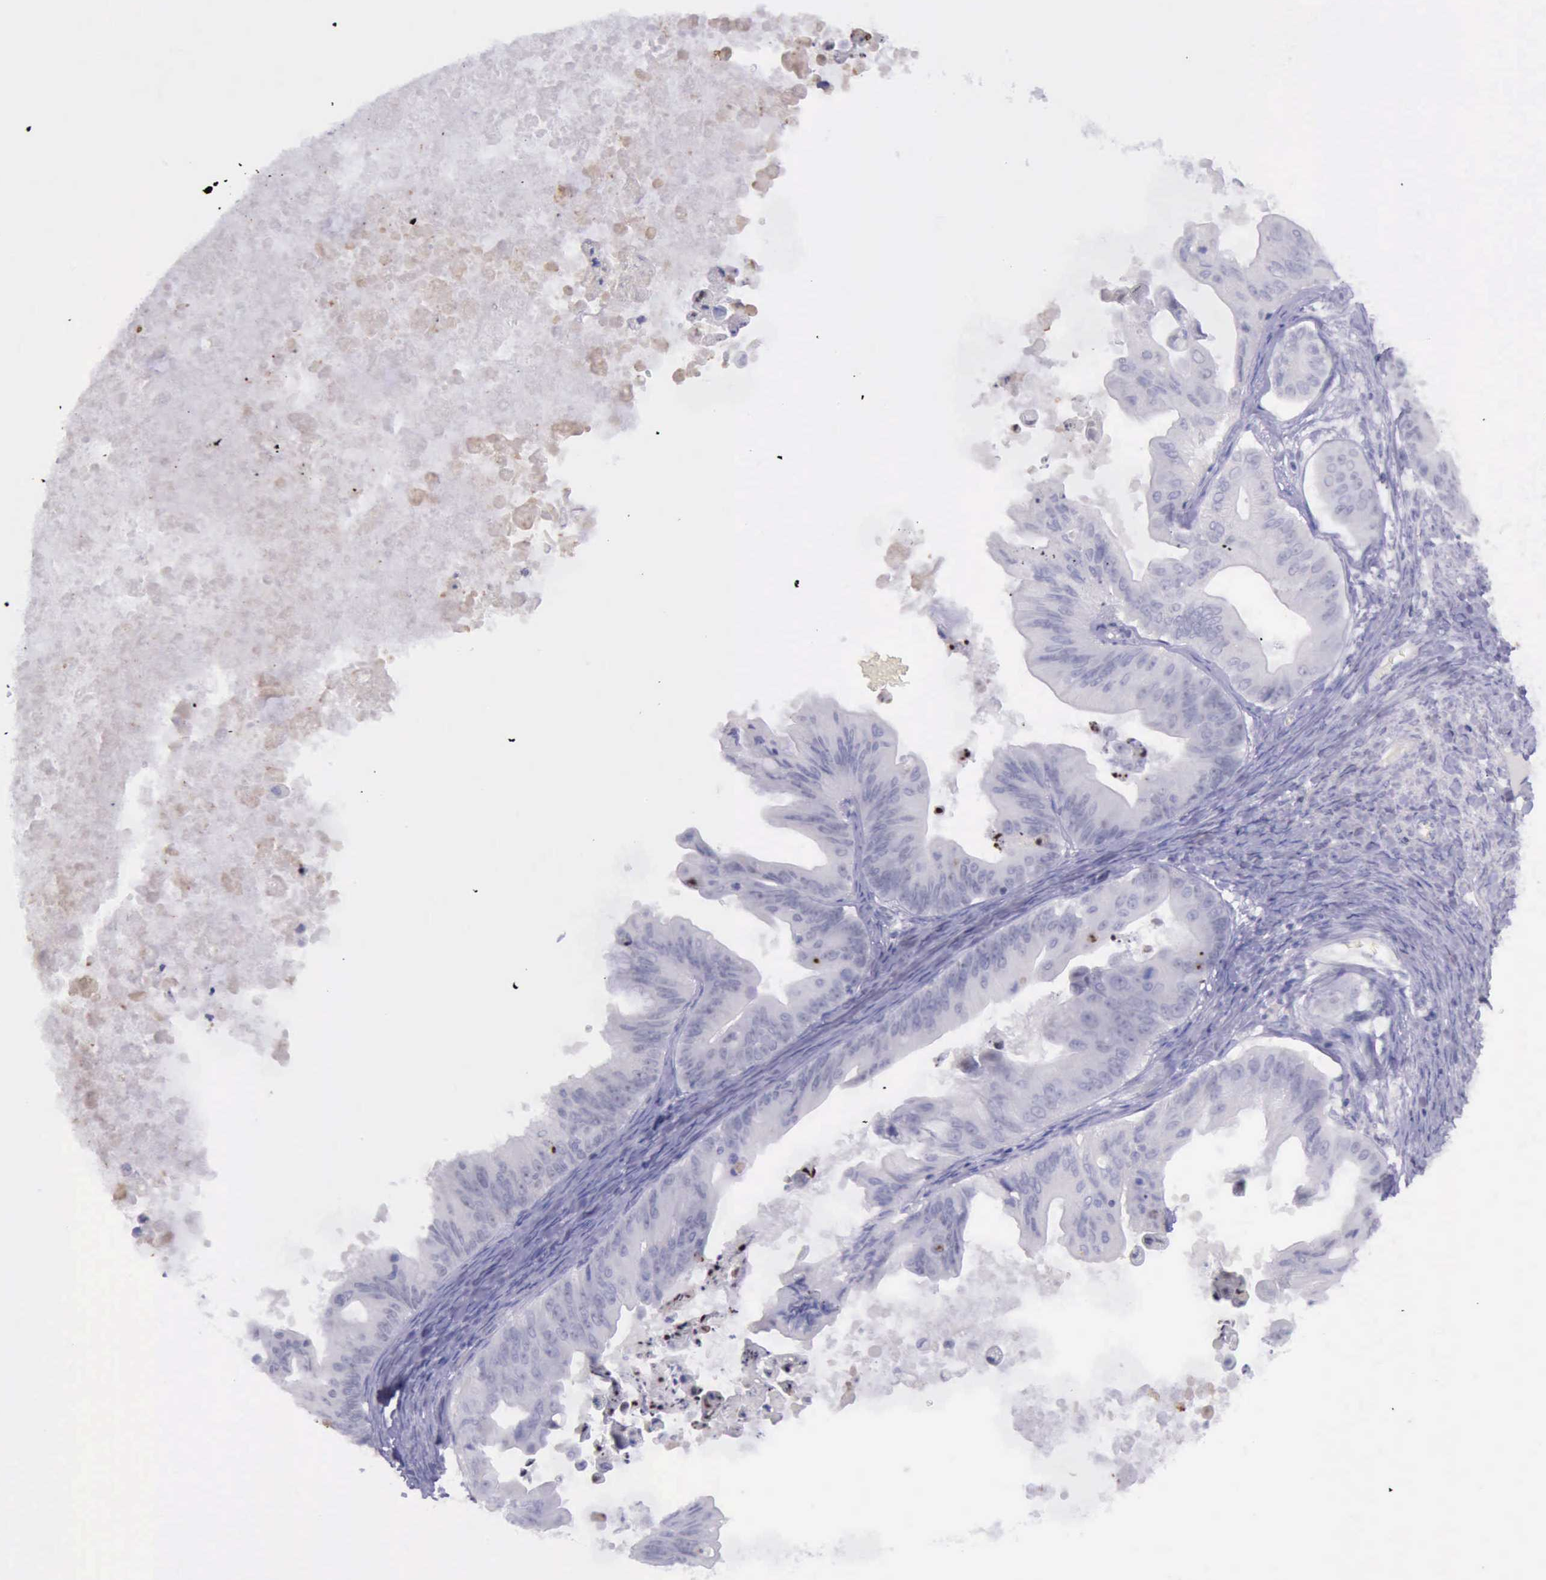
{"staining": {"intensity": "strong", "quantity": "<25%", "location": "nuclear"}, "tissue": "ovarian cancer", "cell_type": "Tumor cells", "image_type": "cancer", "snomed": [{"axis": "morphology", "description": "Cystadenocarcinoma, mucinous, NOS"}, {"axis": "topography", "description": "Ovary"}], "caption": "This is an image of immunohistochemistry staining of mucinous cystadenocarcinoma (ovarian), which shows strong expression in the nuclear of tumor cells.", "gene": "PARP1", "patient": {"sex": "female", "age": 37}}